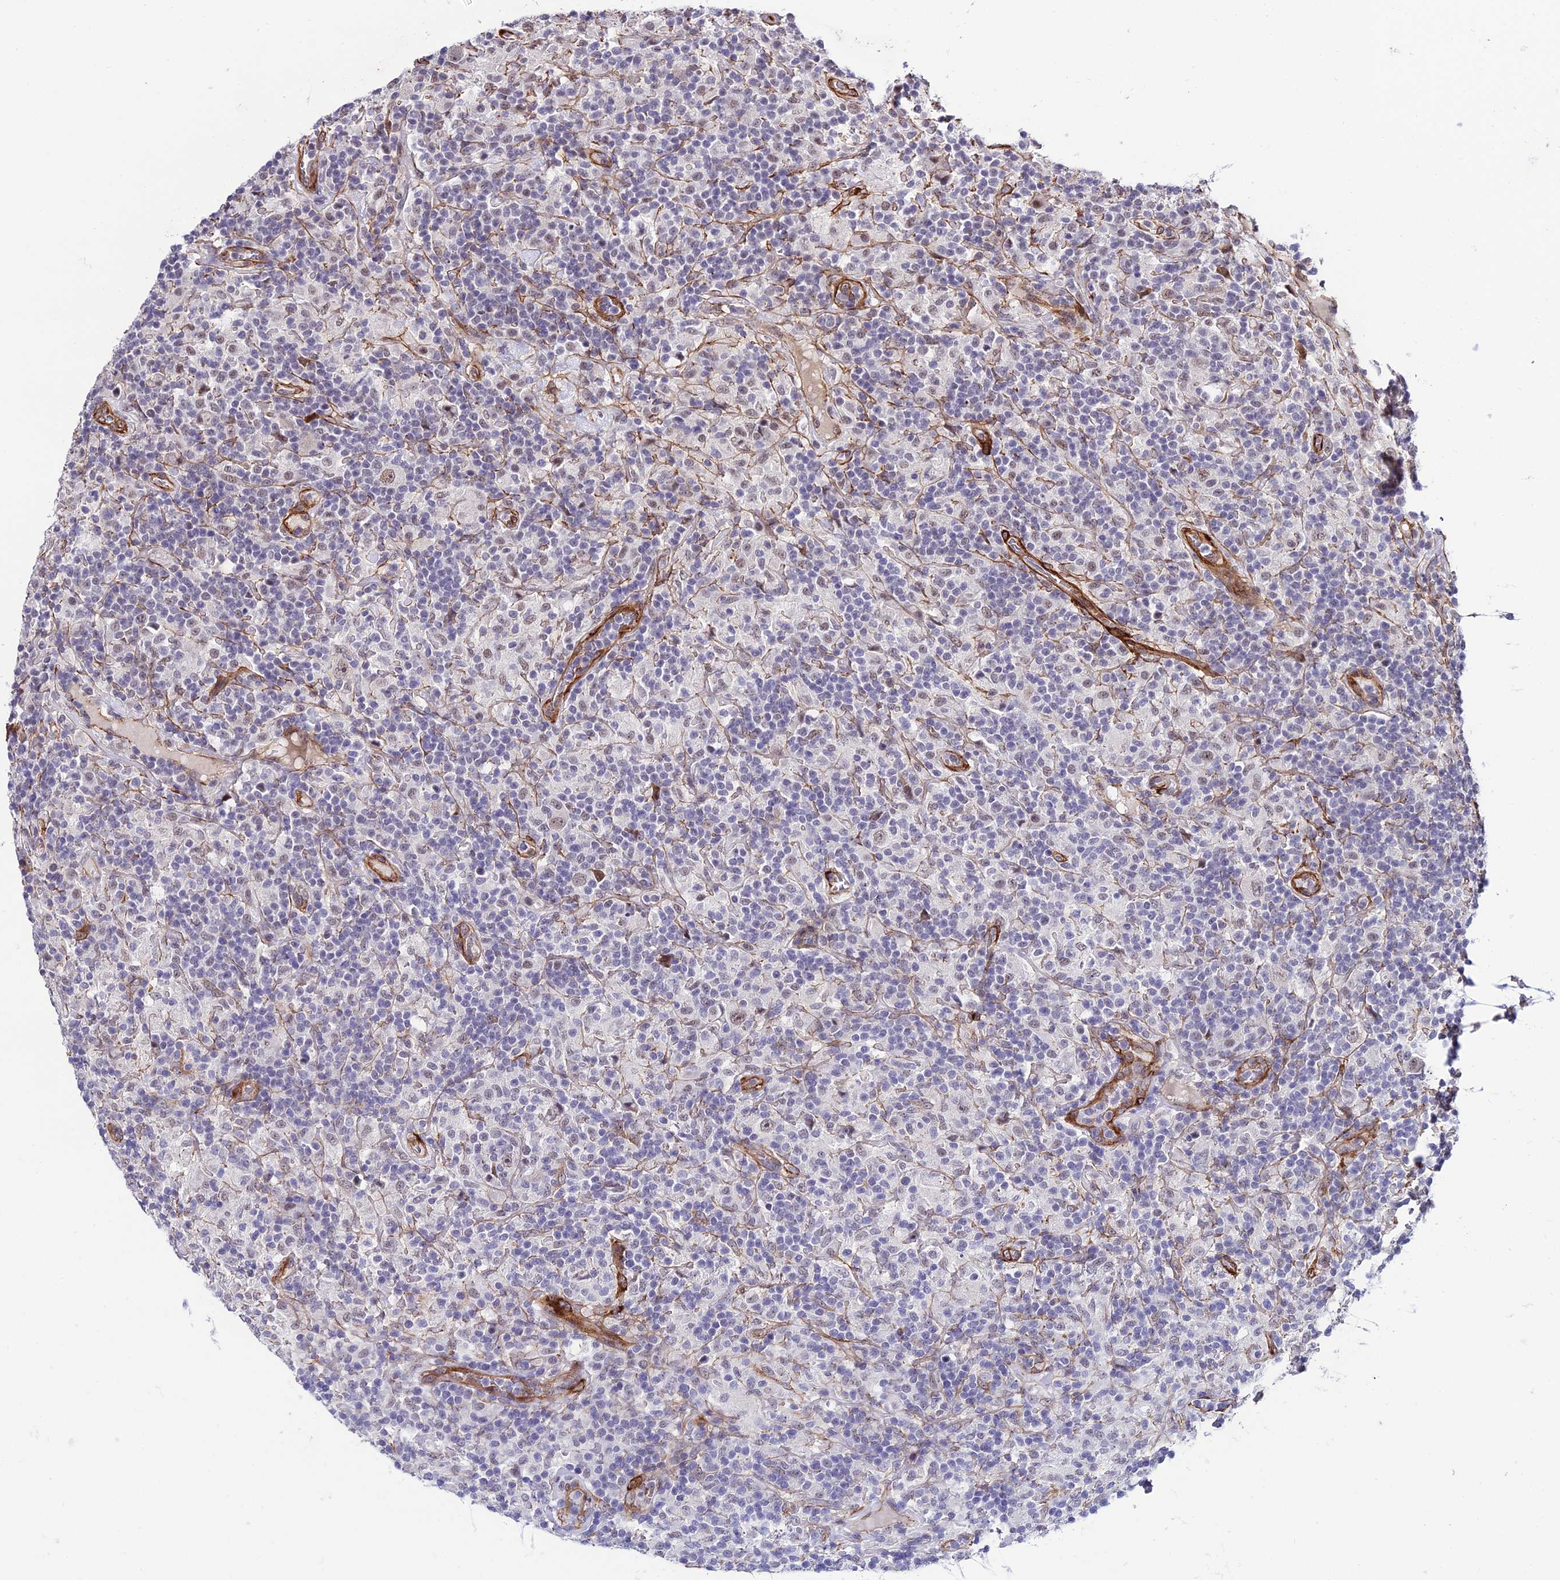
{"staining": {"intensity": "weak", "quantity": ">75%", "location": "nuclear"}, "tissue": "lymphoma", "cell_type": "Tumor cells", "image_type": "cancer", "snomed": [{"axis": "morphology", "description": "Hodgkin's disease, NOS"}, {"axis": "topography", "description": "Lymph node"}], "caption": "High-magnification brightfield microscopy of lymphoma stained with DAB (brown) and counterstained with hematoxylin (blue). tumor cells exhibit weak nuclear positivity is appreciated in about>75% of cells.", "gene": "SYT15", "patient": {"sex": "male", "age": 70}}